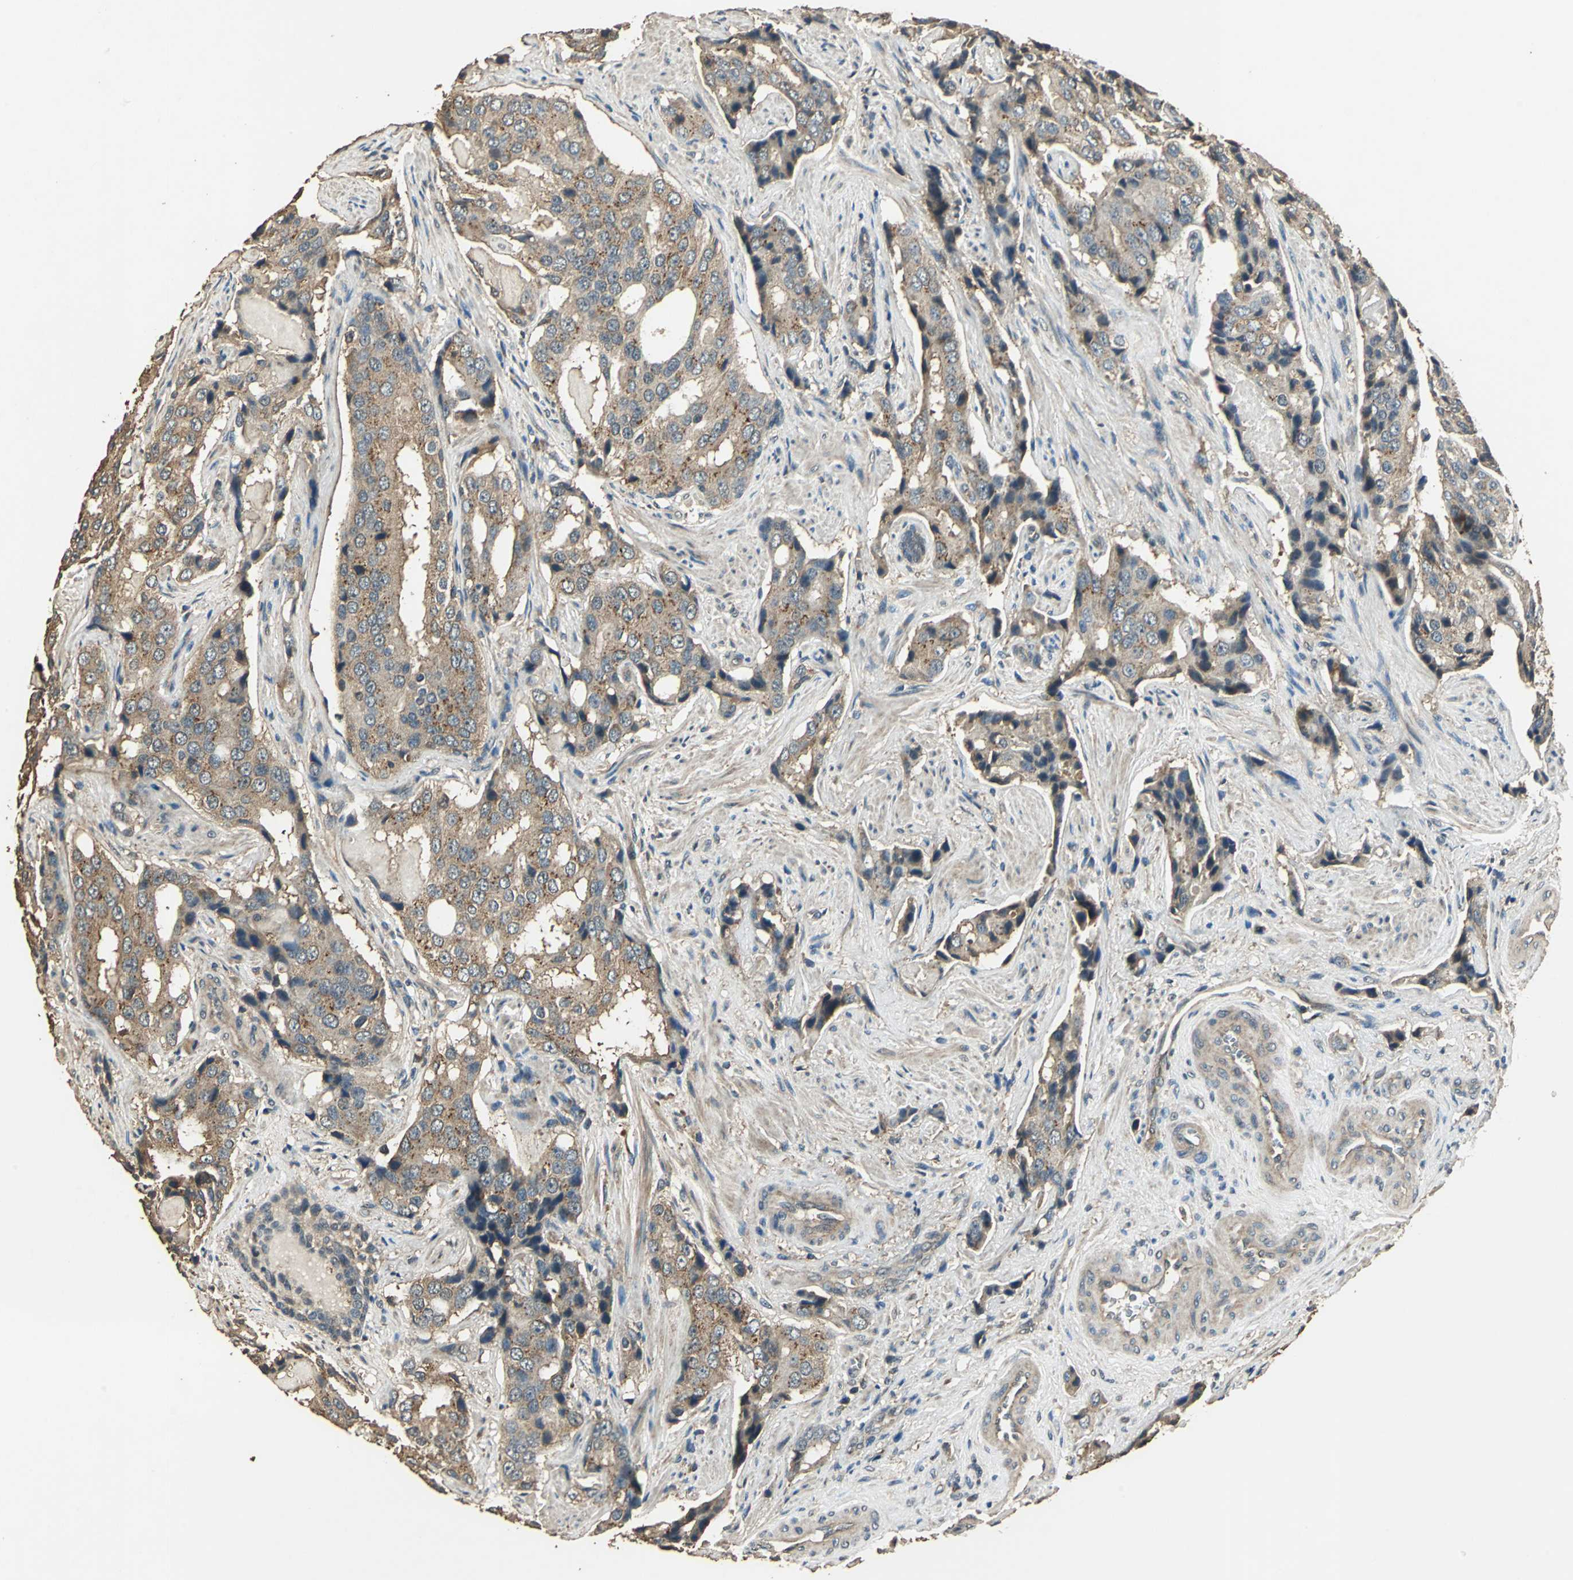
{"staining": {"intensity": "moderate", "quantity": ">75%", "location": "cytoplasmic/membranous"}, "tissue": "prostate cancer", "cell_type": "Tumor cells", "image_type": "cancer", "snomed": [{"axis": "morphology", "description": "Adenocarcinoma, High grade"}, {"axis": "topography", "description": "Prostate"}], "caption": "This is a photomicrograph of immunohistochemistry staining of adenocarcinoma (high-grade) (prostate), which shows moderate positivity in the cytoplasmic/membranous of tumor cells.", "gene": "TMPRSS4", "patient": {"sex": "male", "age": 58}}